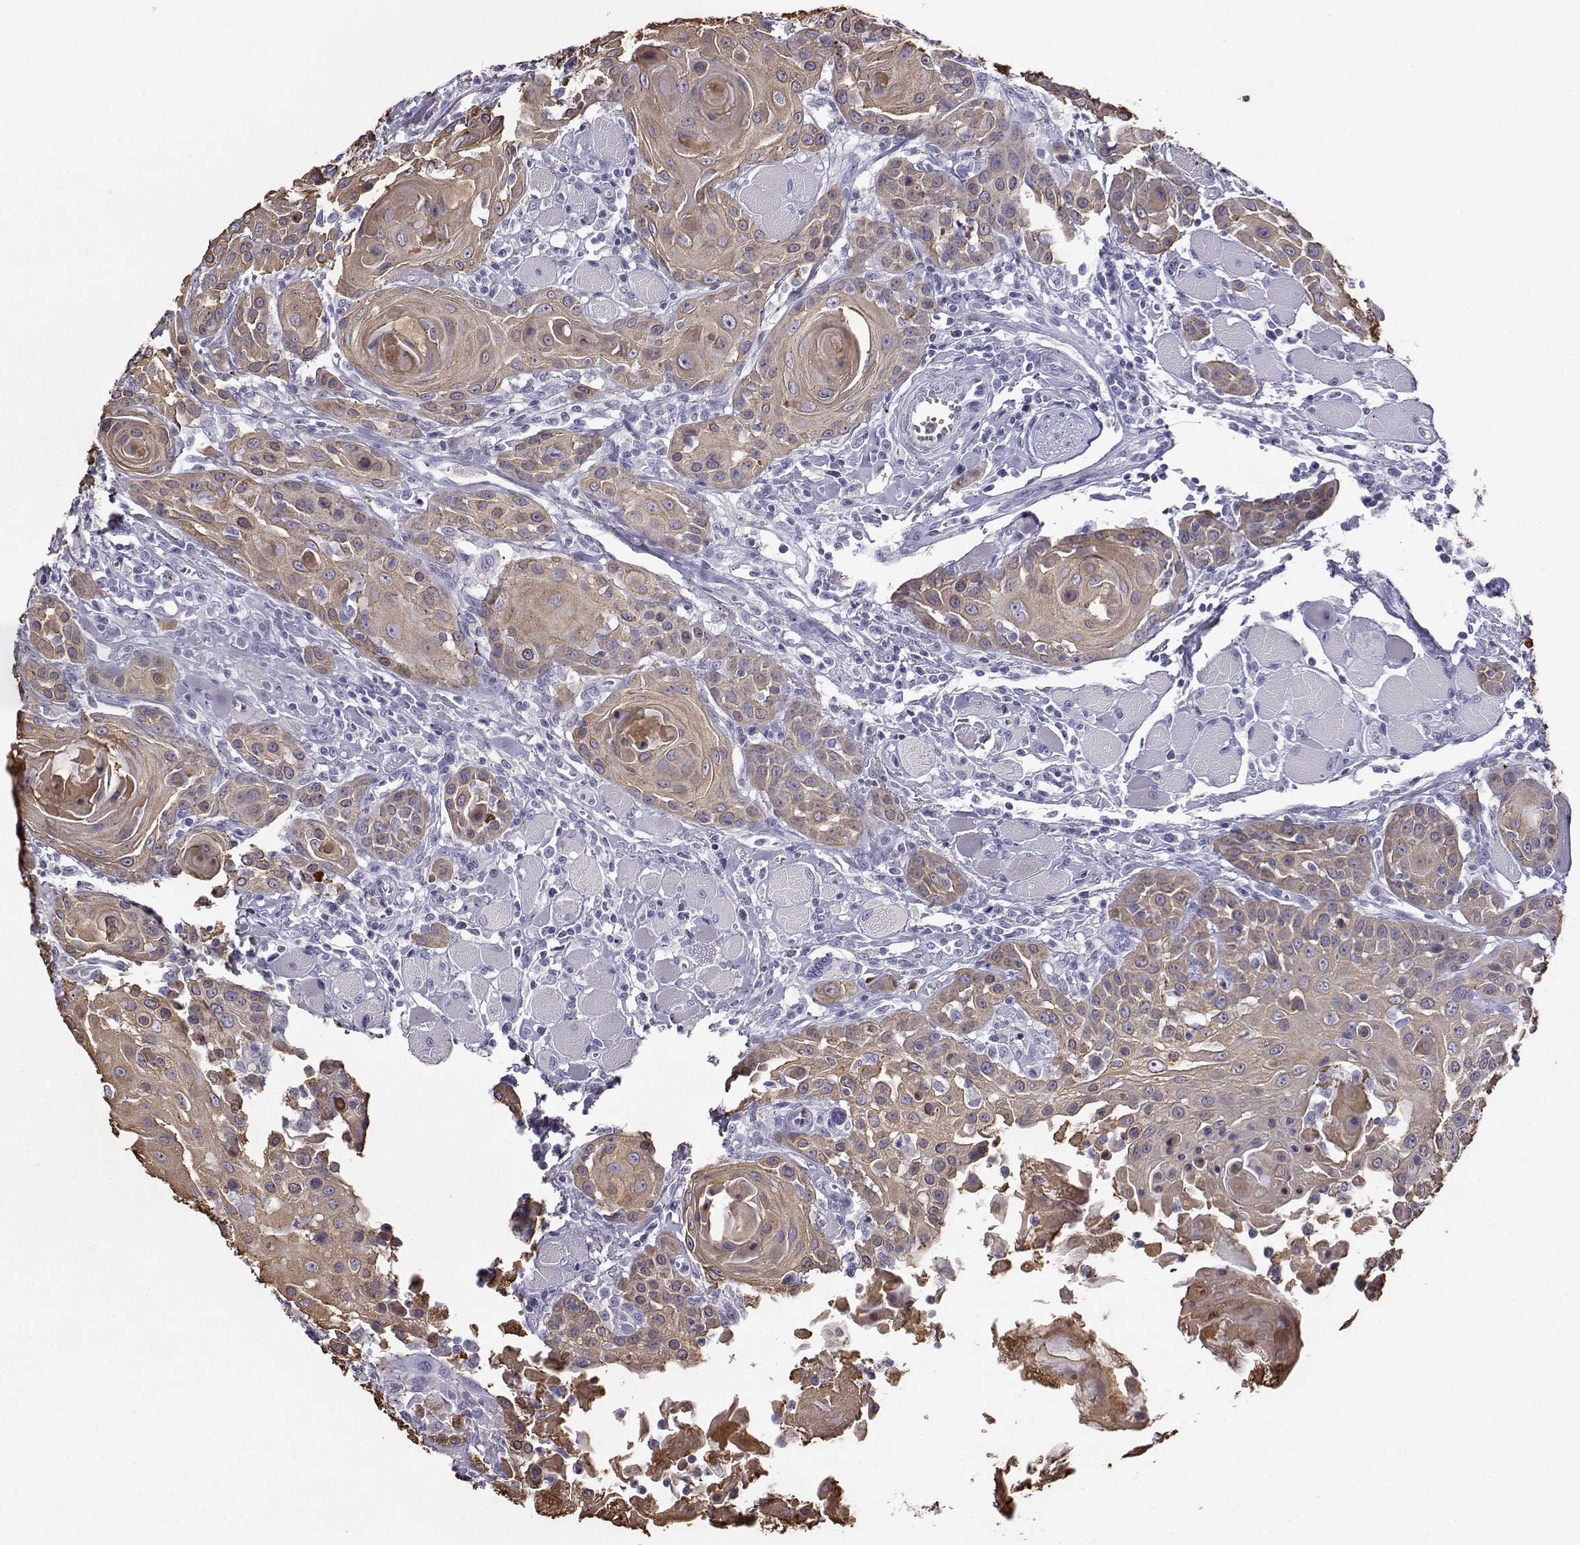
{"staining": {"intensity": "weak", "quantity": "25%-75%", "location": "cytoplasmic/membranous"}, "tissue": "head and neck cancer", "cell_type": "Tumor cells", "image_type": "cancer", "snomed": [{"axis": "morphology", "description": "Squamous cell carcinoma, NOS"}, {"axis": "topography", "description": "Head-Neck"}], "caption": "This is an image of immunohistochemistry staining of head and neck cancer (squamous cell carcinoma), which shows weak expression in the cytoplasmic/membranous of tumor cells.", "gene": "AKR1B1", "patient": {"sex": "female", "age": 80}}